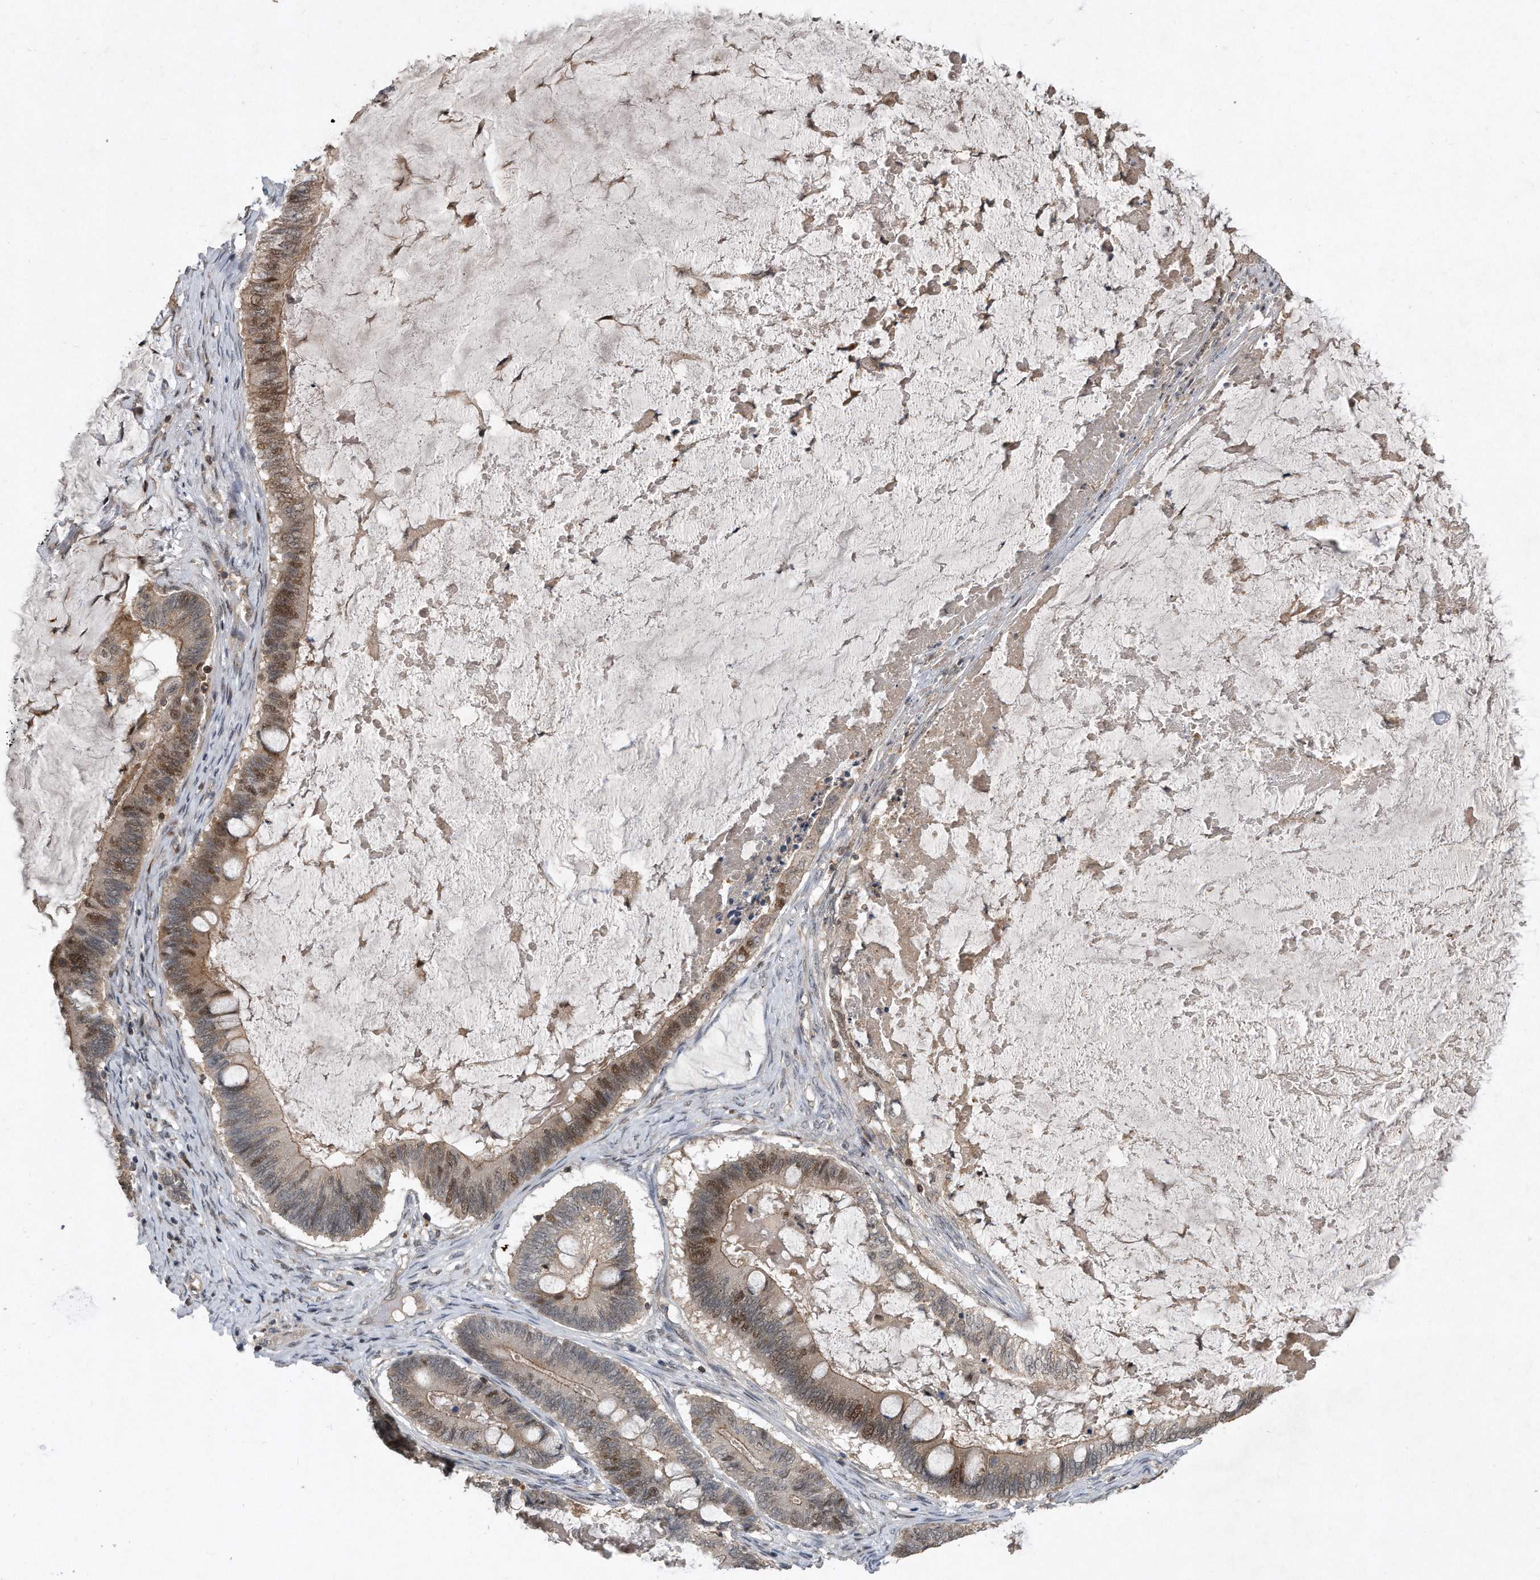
{"staining": {"intensity": "moderate", "quantity": "25%-75%", "location": "nuclear"}, "tissue": "ovarian cancer", "cell_type": "Tumor cells", "image_type": "cancer", "snomed": [{"axis": "morphology", "description": "Cystadenocarcinoma, mucinous, NOS"}, {"axis": "topography", "description": "Ovary"}], "caption": "Protein staining reveals moderate nuclear staining in about 25%-75% of tumor cells in ovarian mucinous cystadenocarcinoma.", "gene": "PGBD2", "patient": {"sex": "female", "age": 61}}